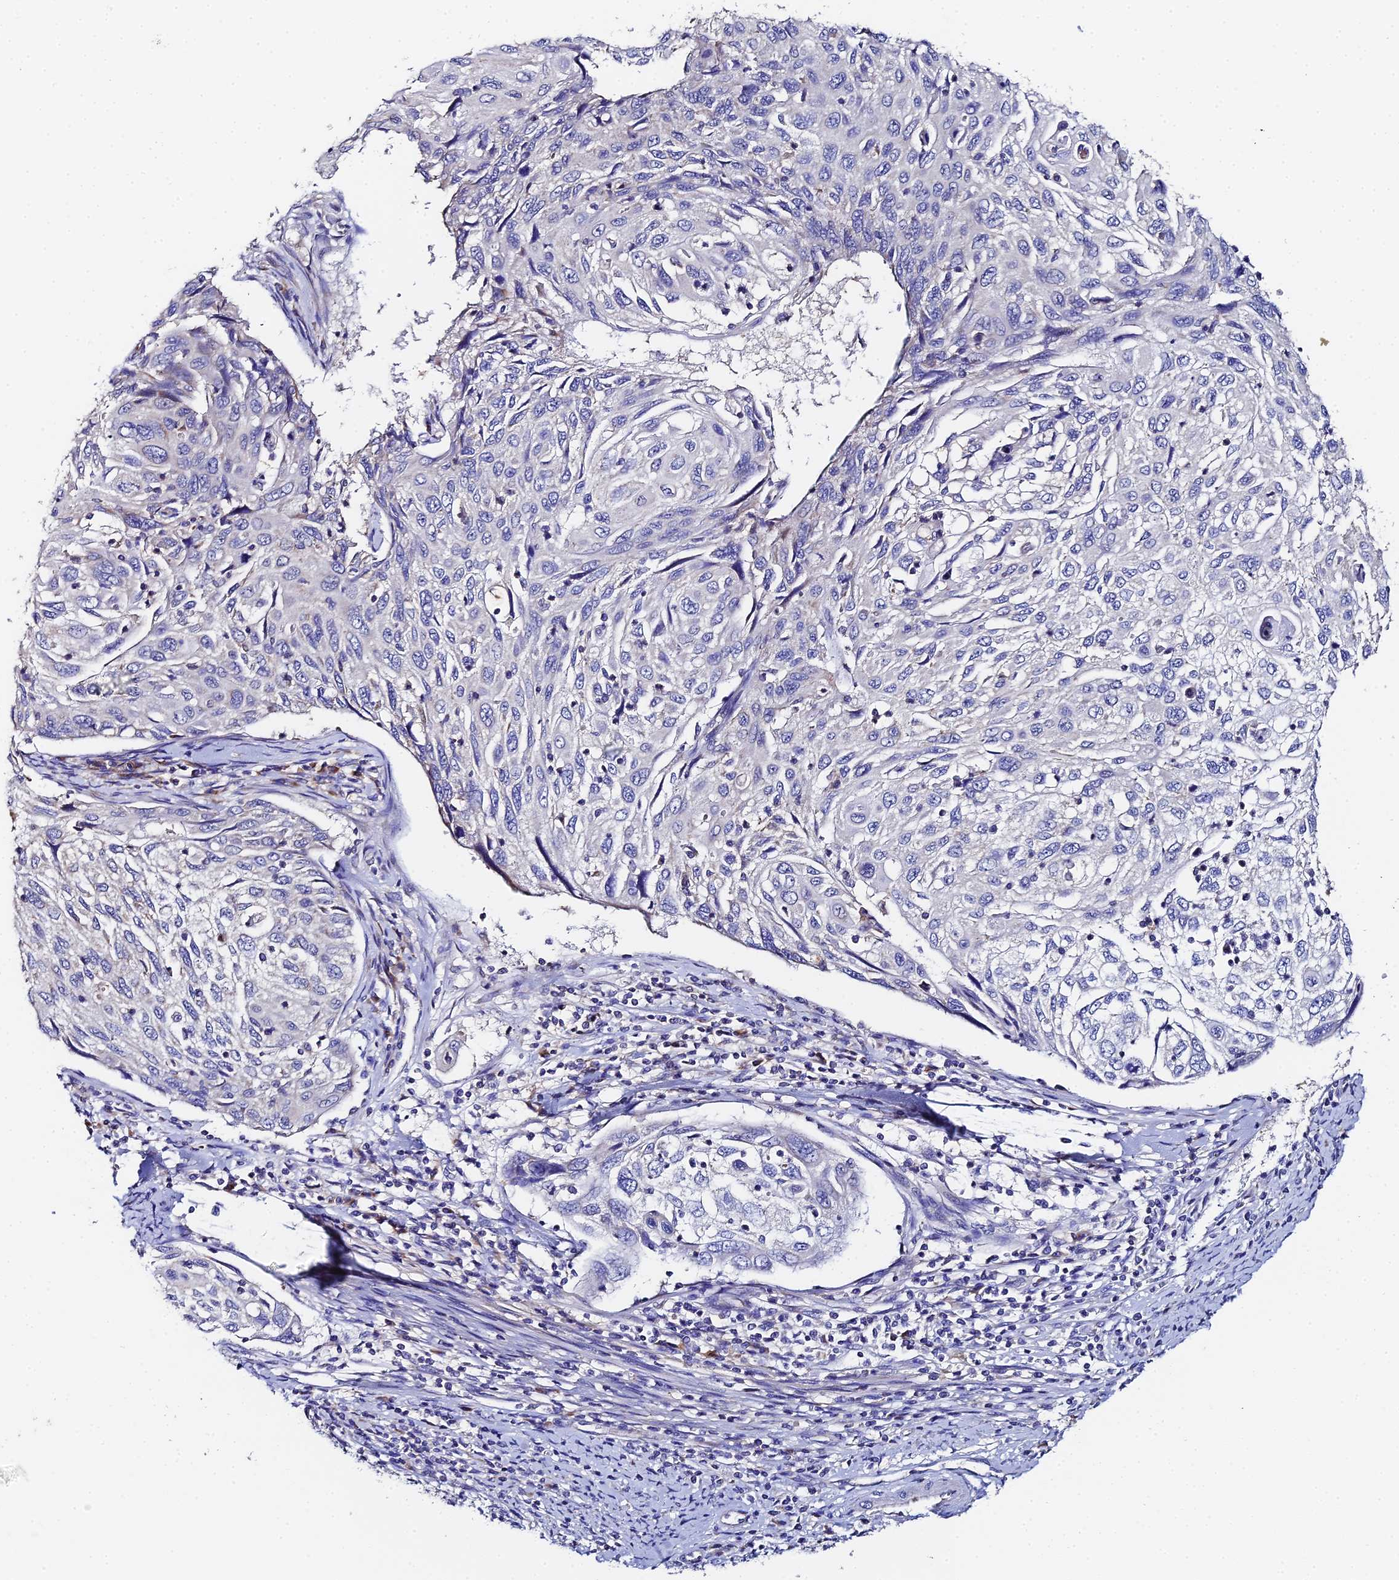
{"staining": {"intensity": "negative", "quantity": "none", "location": "none"}, "tissue": "cervical cancer", "cell_type": "Tumor cells", "image_type": "cancer", "snomed": [{"axis": "morphology", "description": "Squamous cell carcinoma, NOS"}, {"axis": "topography", "description": "Cervix"}], "caption": "Tumor cells are negative for protein expression in human squamous cell carcinoma (cervical). (DAB IHC, high magnification).", "gene": "UBE2L3", "patient": {"sex": "female", "age": 70}}